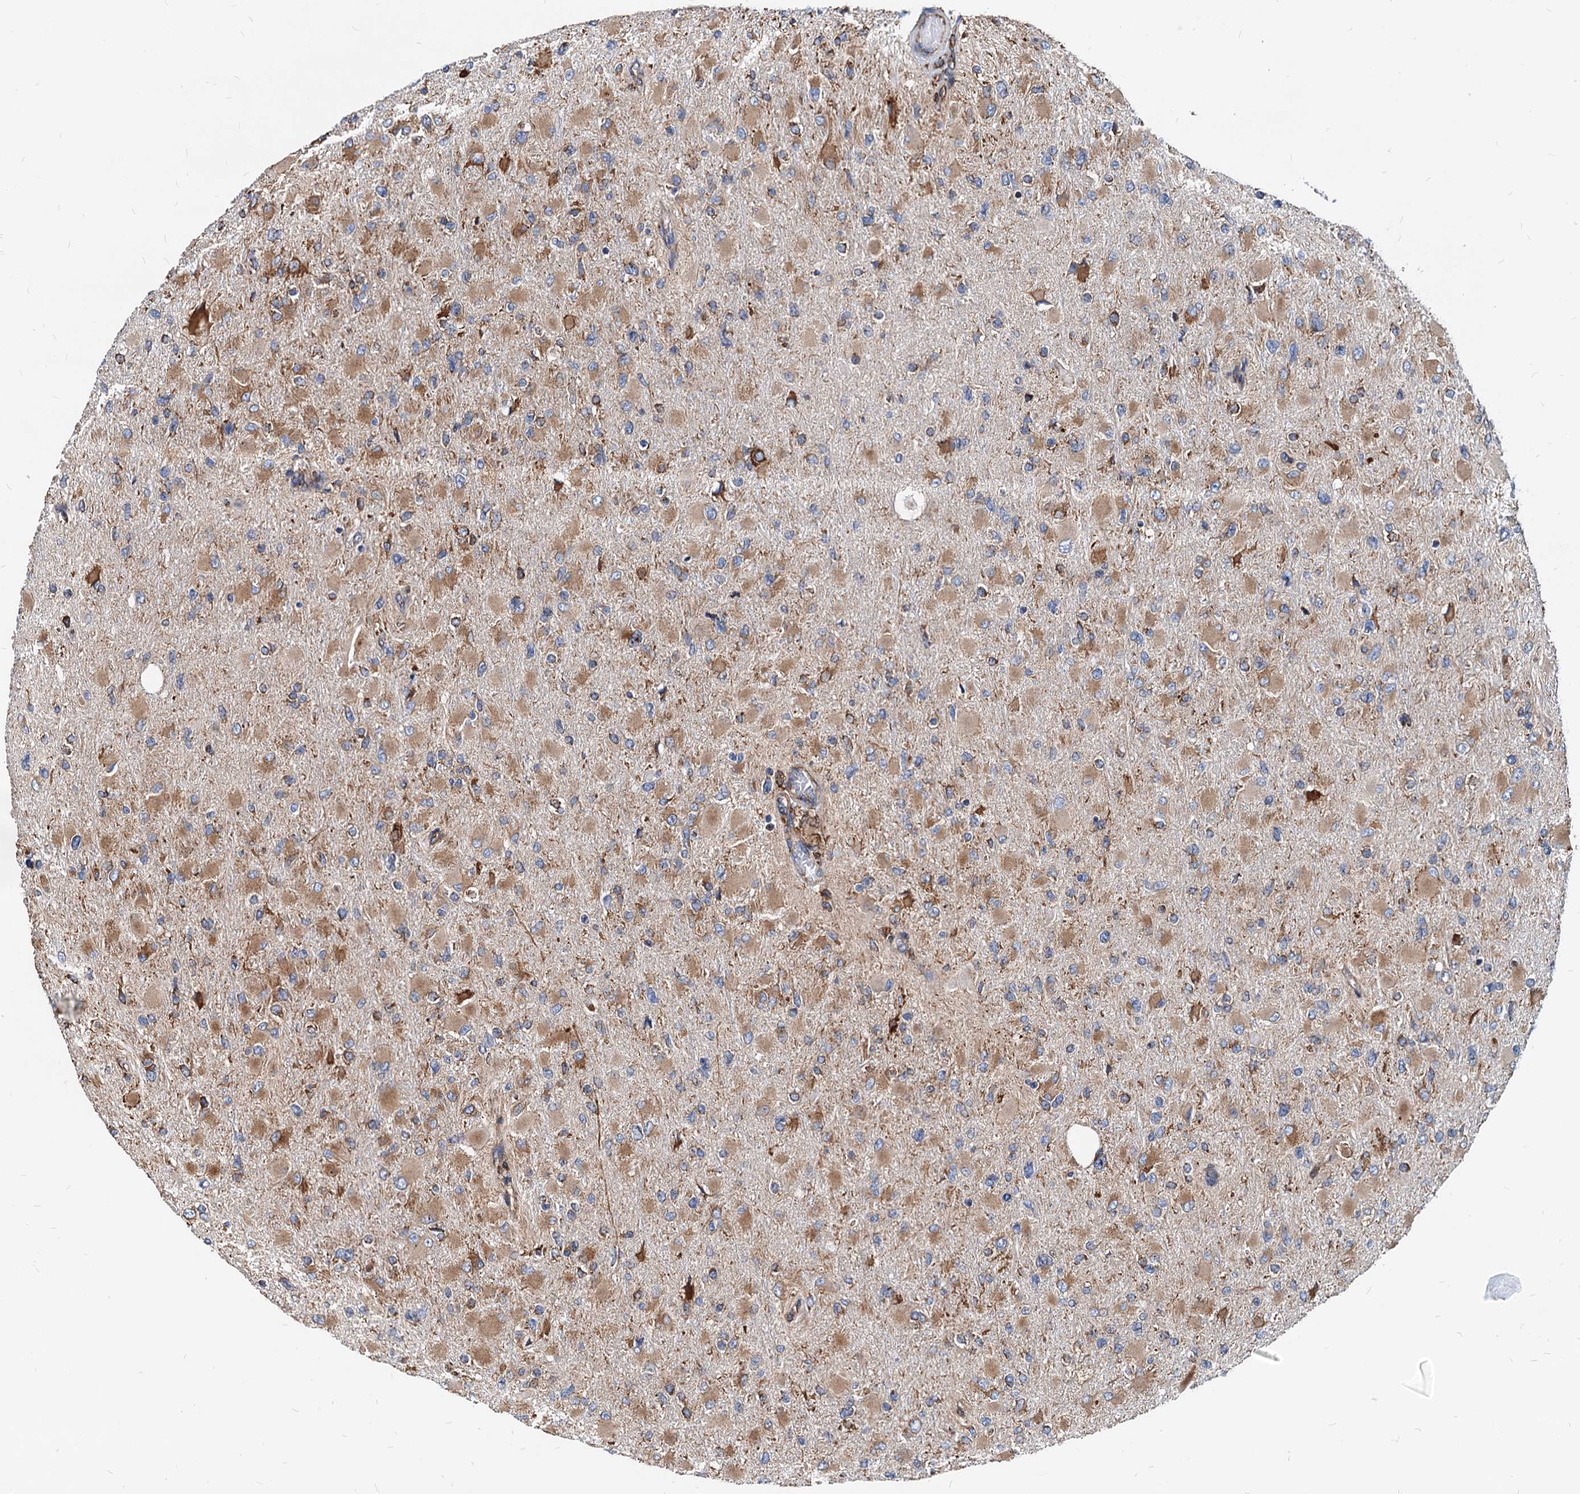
{"staining": {"intensity": "weak", "quantity": "25%-75%", "location": "cytoplasmic/membranous"}, "tissue": "glioma", "cell_type": "Tumor cells", "image_type": "cancer", "snomed": [{"axis": "morphology", "description": "Glioma, malignant, High grade"}, {"axis": "topography", "description": "Cerebral cortex"}], "caption": "Protein expression analysis of human malignant glioma (high-grade) reveals weak cytoplasmic/membranous expression in about 25%-75% of tumor cells. (Stains: DAB in brown, nuclei in blue, Microscopy: brightfield microscopy at high magnification).", "gene": "HSPA5", "patient": {"sex": "female", "age": 36}}